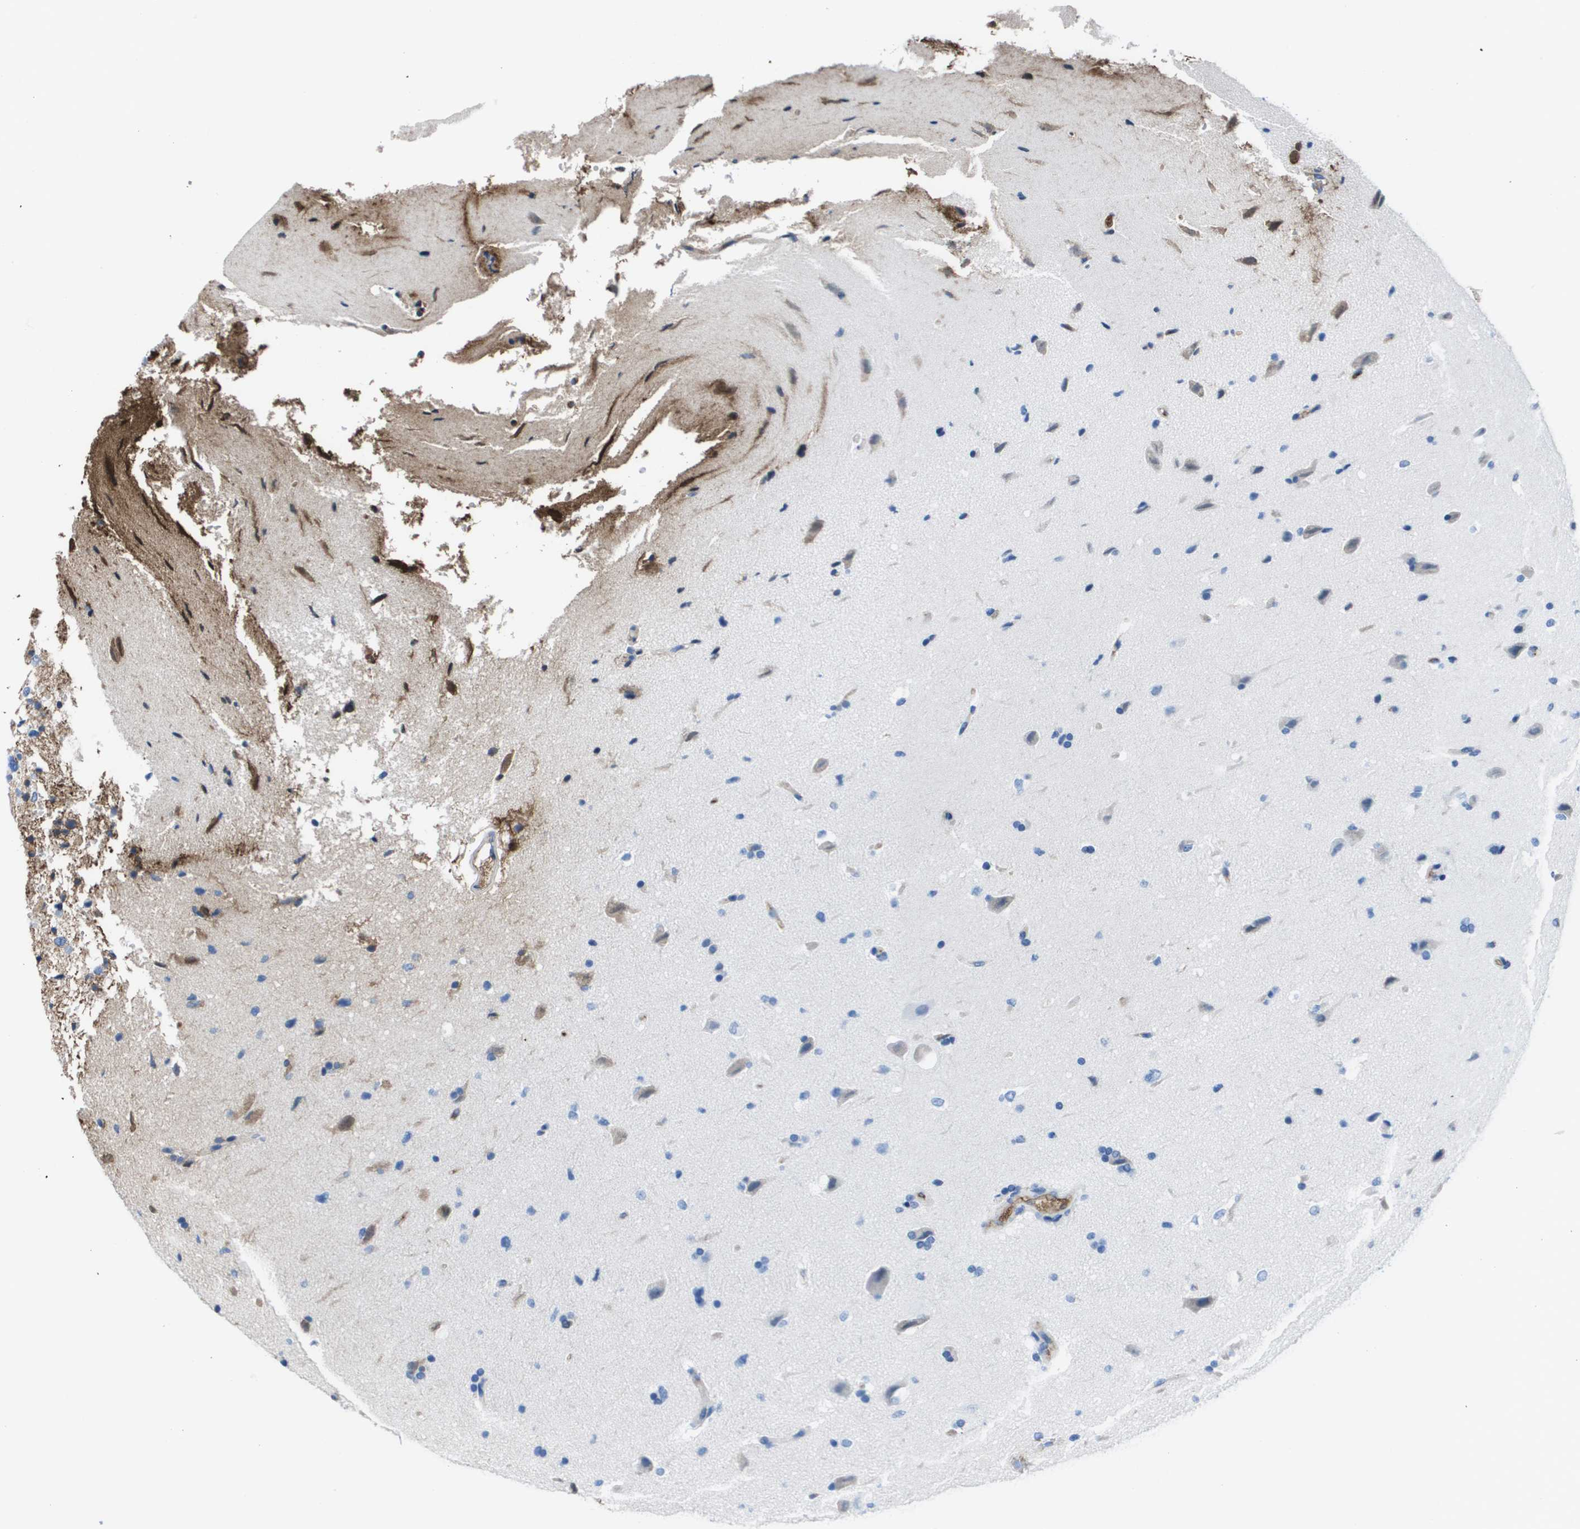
{"staining": {"intensity": "negative", "quantity": "none", "location": "none"}, "tissue": "glioma", "cell_type": "Tumor cells", "image_type": "cancer", "snomed": [{"axis": "morphology", "description": "Glioma, malignant, Low grade"}, {"axis": "topography", "description": "Brain"}], "caption": "A photomicrograph of glioma stained for a protein shows no brown staining in tumor cells. (Stains: DAB (3,3'-diaminobenzidine) immunohistochemistry with hematoxylin counter stain, Microscopy: brightfield microscopy at high magnification).", "gene": "VTN", "patient": {"sex": "female", "age": 37}}